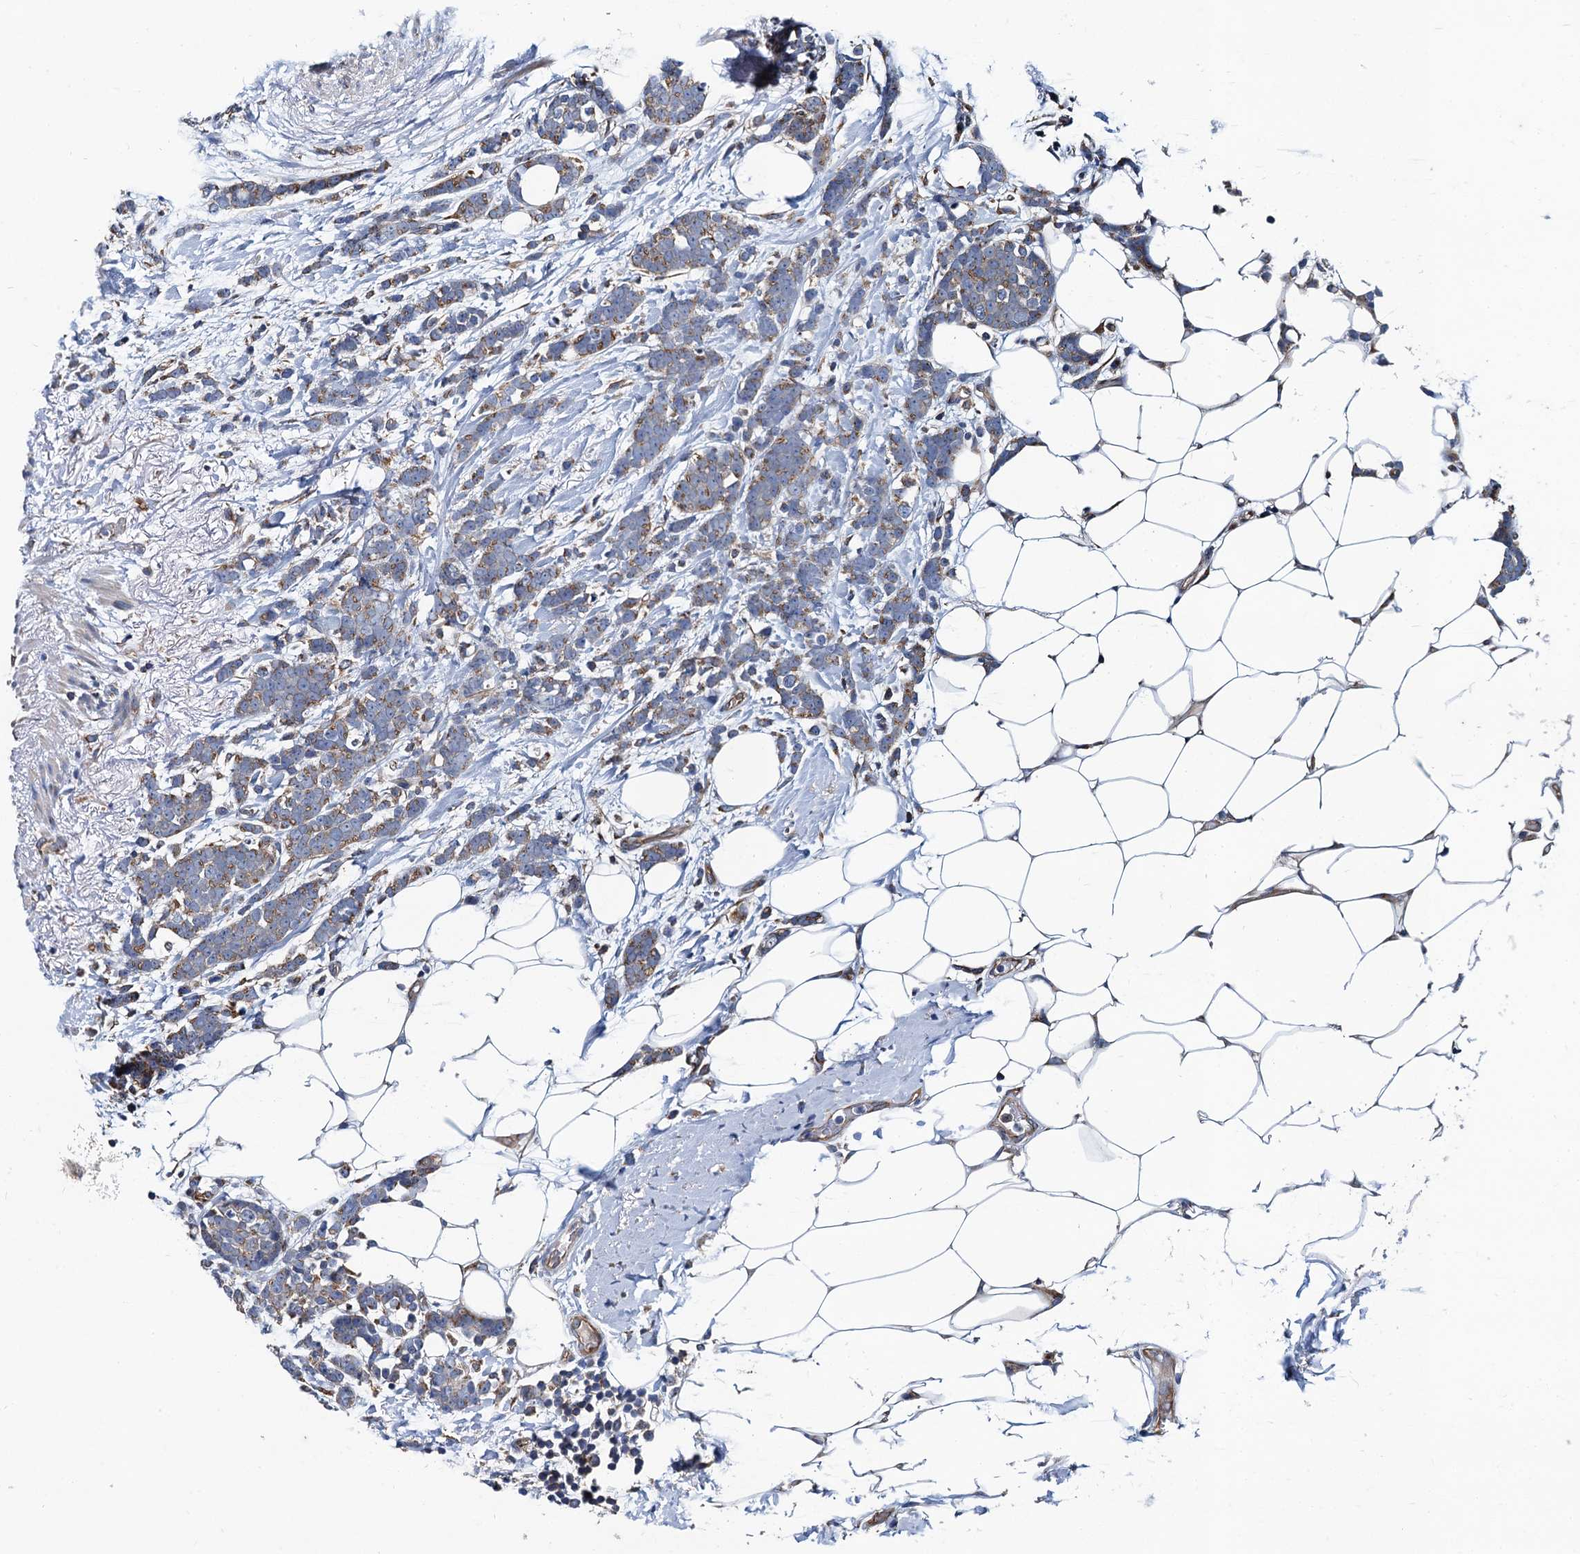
{"staining": {"intensity": "moderate", "quantity": ">75%", "location": "cytoplasmic/membranous"}, "tissue": "breast cancer", "cell_type": "Tumor cells", "image_type": "cancer", "snomed": [{"axis": "morphology", "description": "Lobular carcinoma"}, {"axis": "topography", "description": "Breast"}], "caption": "Human breast cancer stained with a brown dye displays moderate cytoplasmic/membranous positive staining in about >75% of tumor cells.", "gene": "NGRN", "patient": {"sex": "female", "age": 58}}